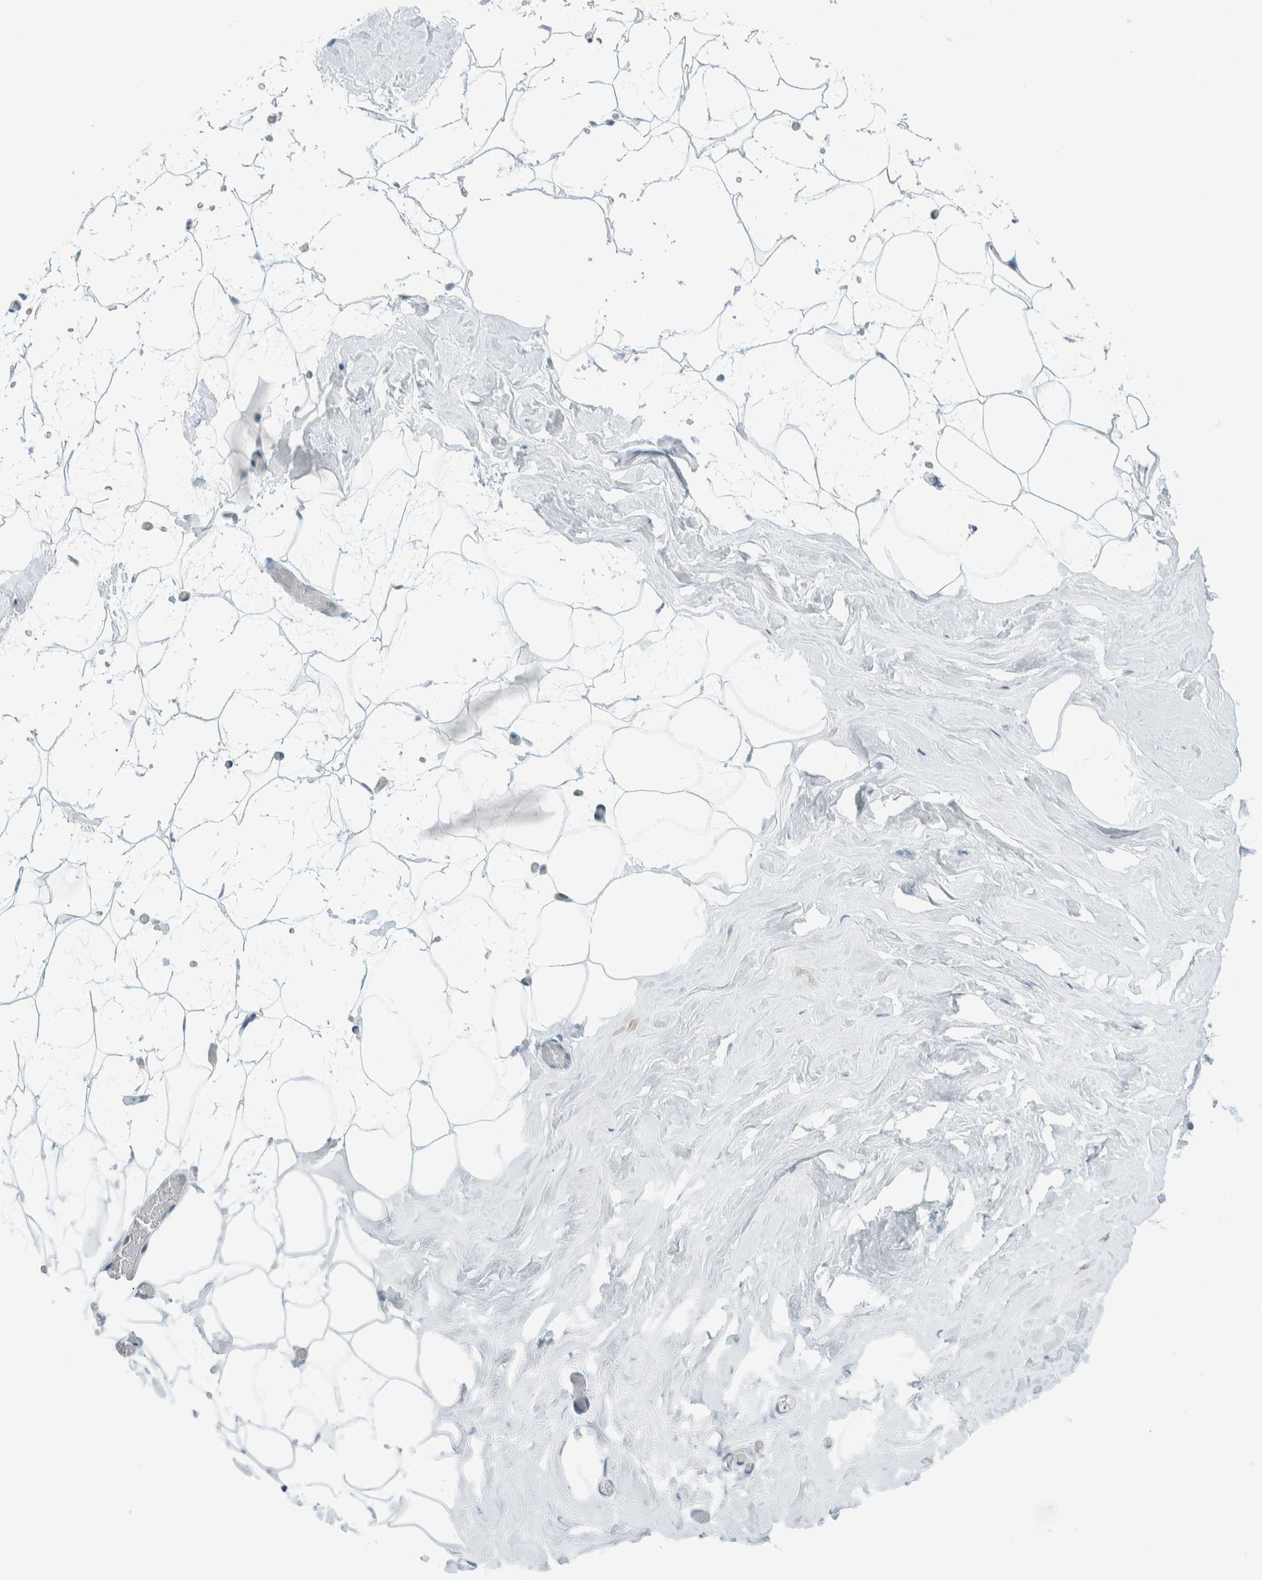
{"staining": {"intensity": "negative", "quantity": "none", "location": "none"}, "tissue": "adipose tissue", "cell_type": "Adipocytes", "image_type": "normal", "snomed": [{"axis": "morphology", "description": "Normal tissue, NOS"}, {"axis": "morphology", "description": "Fibrosis, NOS"}, {"axis": "topography", "description": "Breast"}, {"axis": "topography", "description": "Adipose tissue"}], "caption": "This is a photomicrograph of immunohistochemistry (IHC) staining of unremarkable adipose tissue, which shows no expression in adipocytes.", "gene": "AARSD1", "patient": {"sex": "female", "age": 39}}